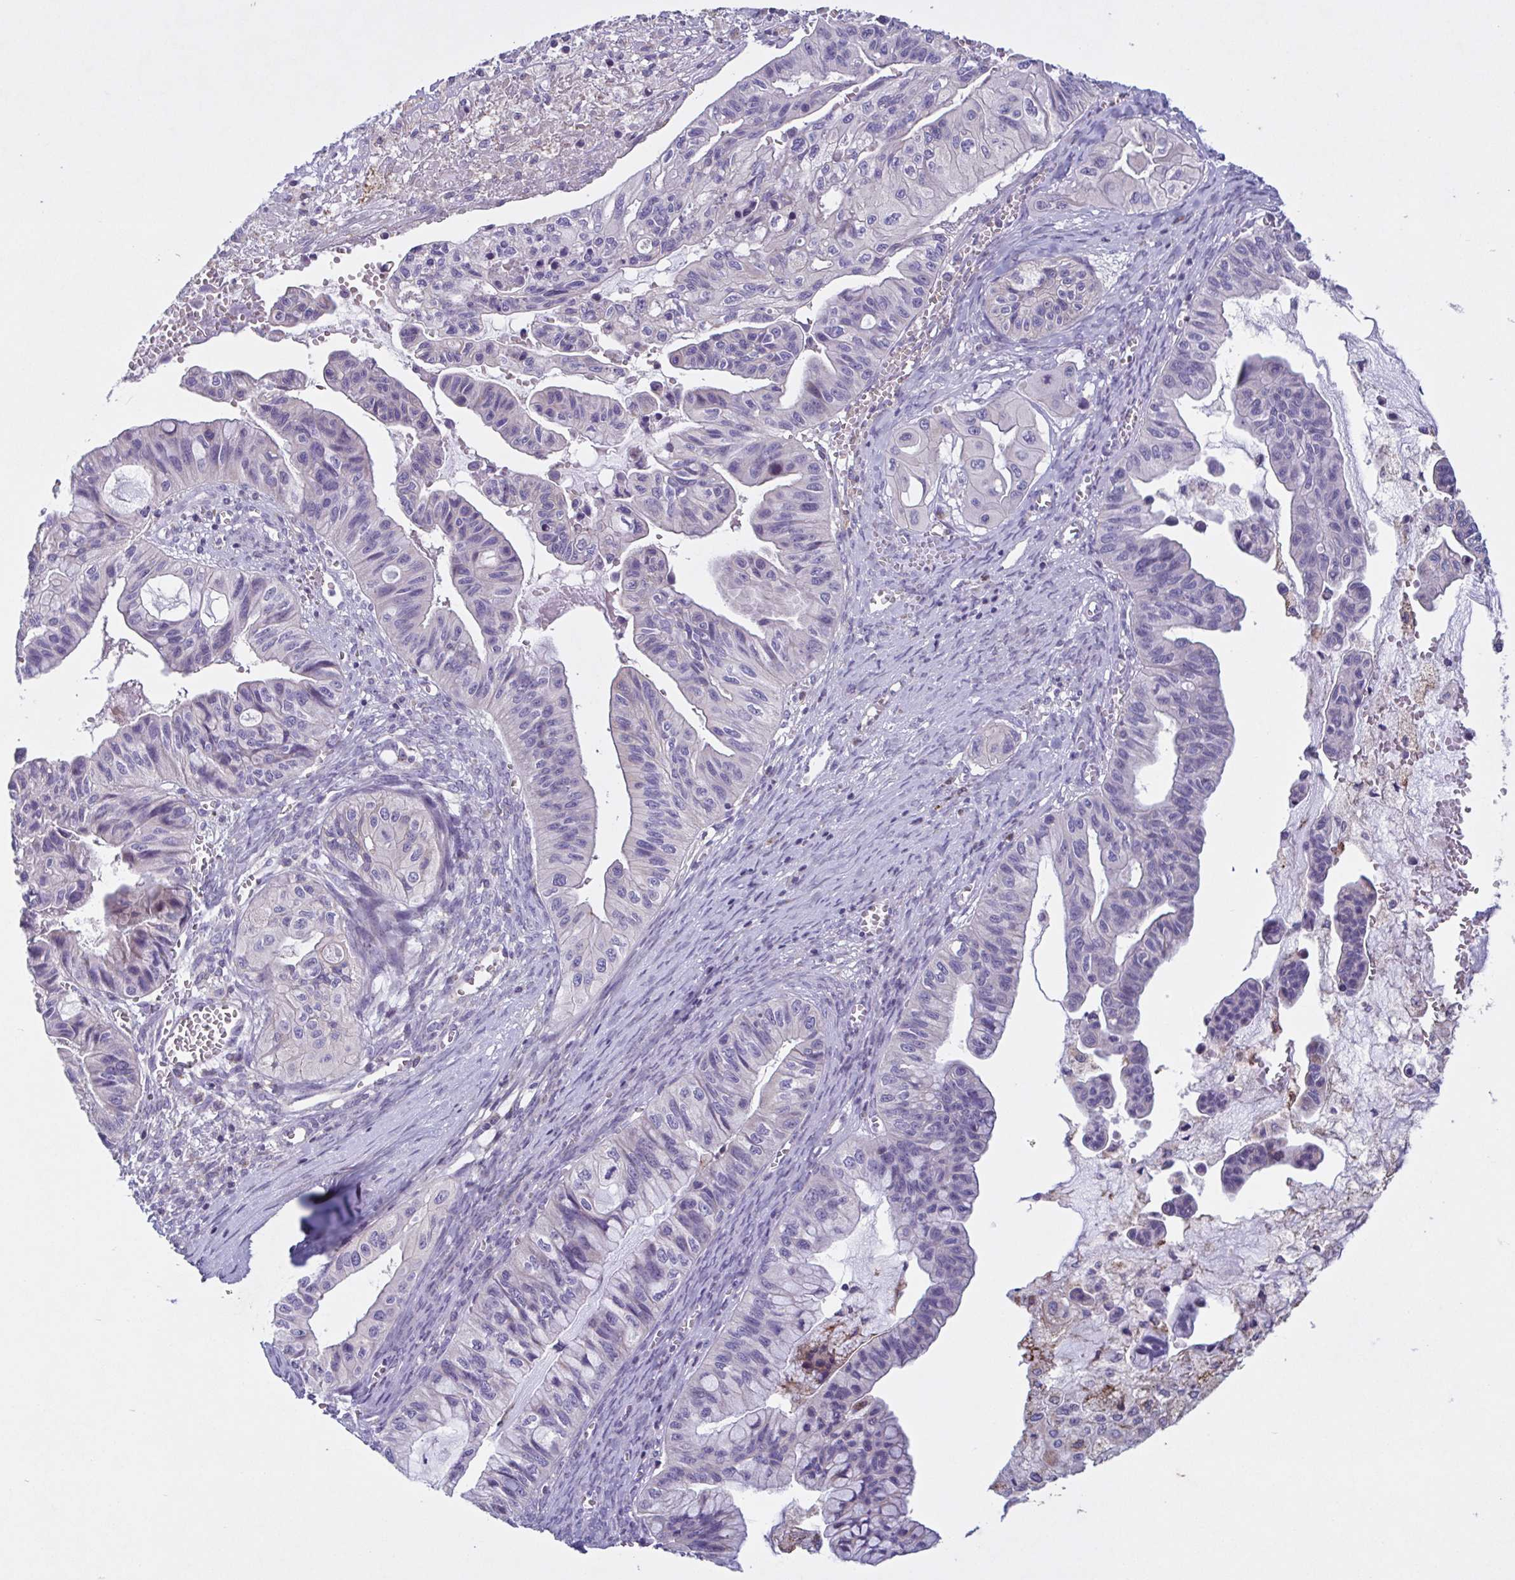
{"staining": {"intensity": "negative", "quantity": "none", "location": "none"}, "tissue": "ovarian cancer", "cell_type": "Tumor cells", "image_type": "cancer", "snomed": [{"axis": "morphology", "description": "Cystadenocarcinoma, mucinous, NOS"}, {"axis": "topography", "description": "Ovary"}], "caption": "Immunohistochemistry (IHC) of human mucinous cystadenocarcinoma (ovarian) reveals no positivity in tumor cells.", "gene": "F13B", "patient": {"sex": "female", "age": 72}}